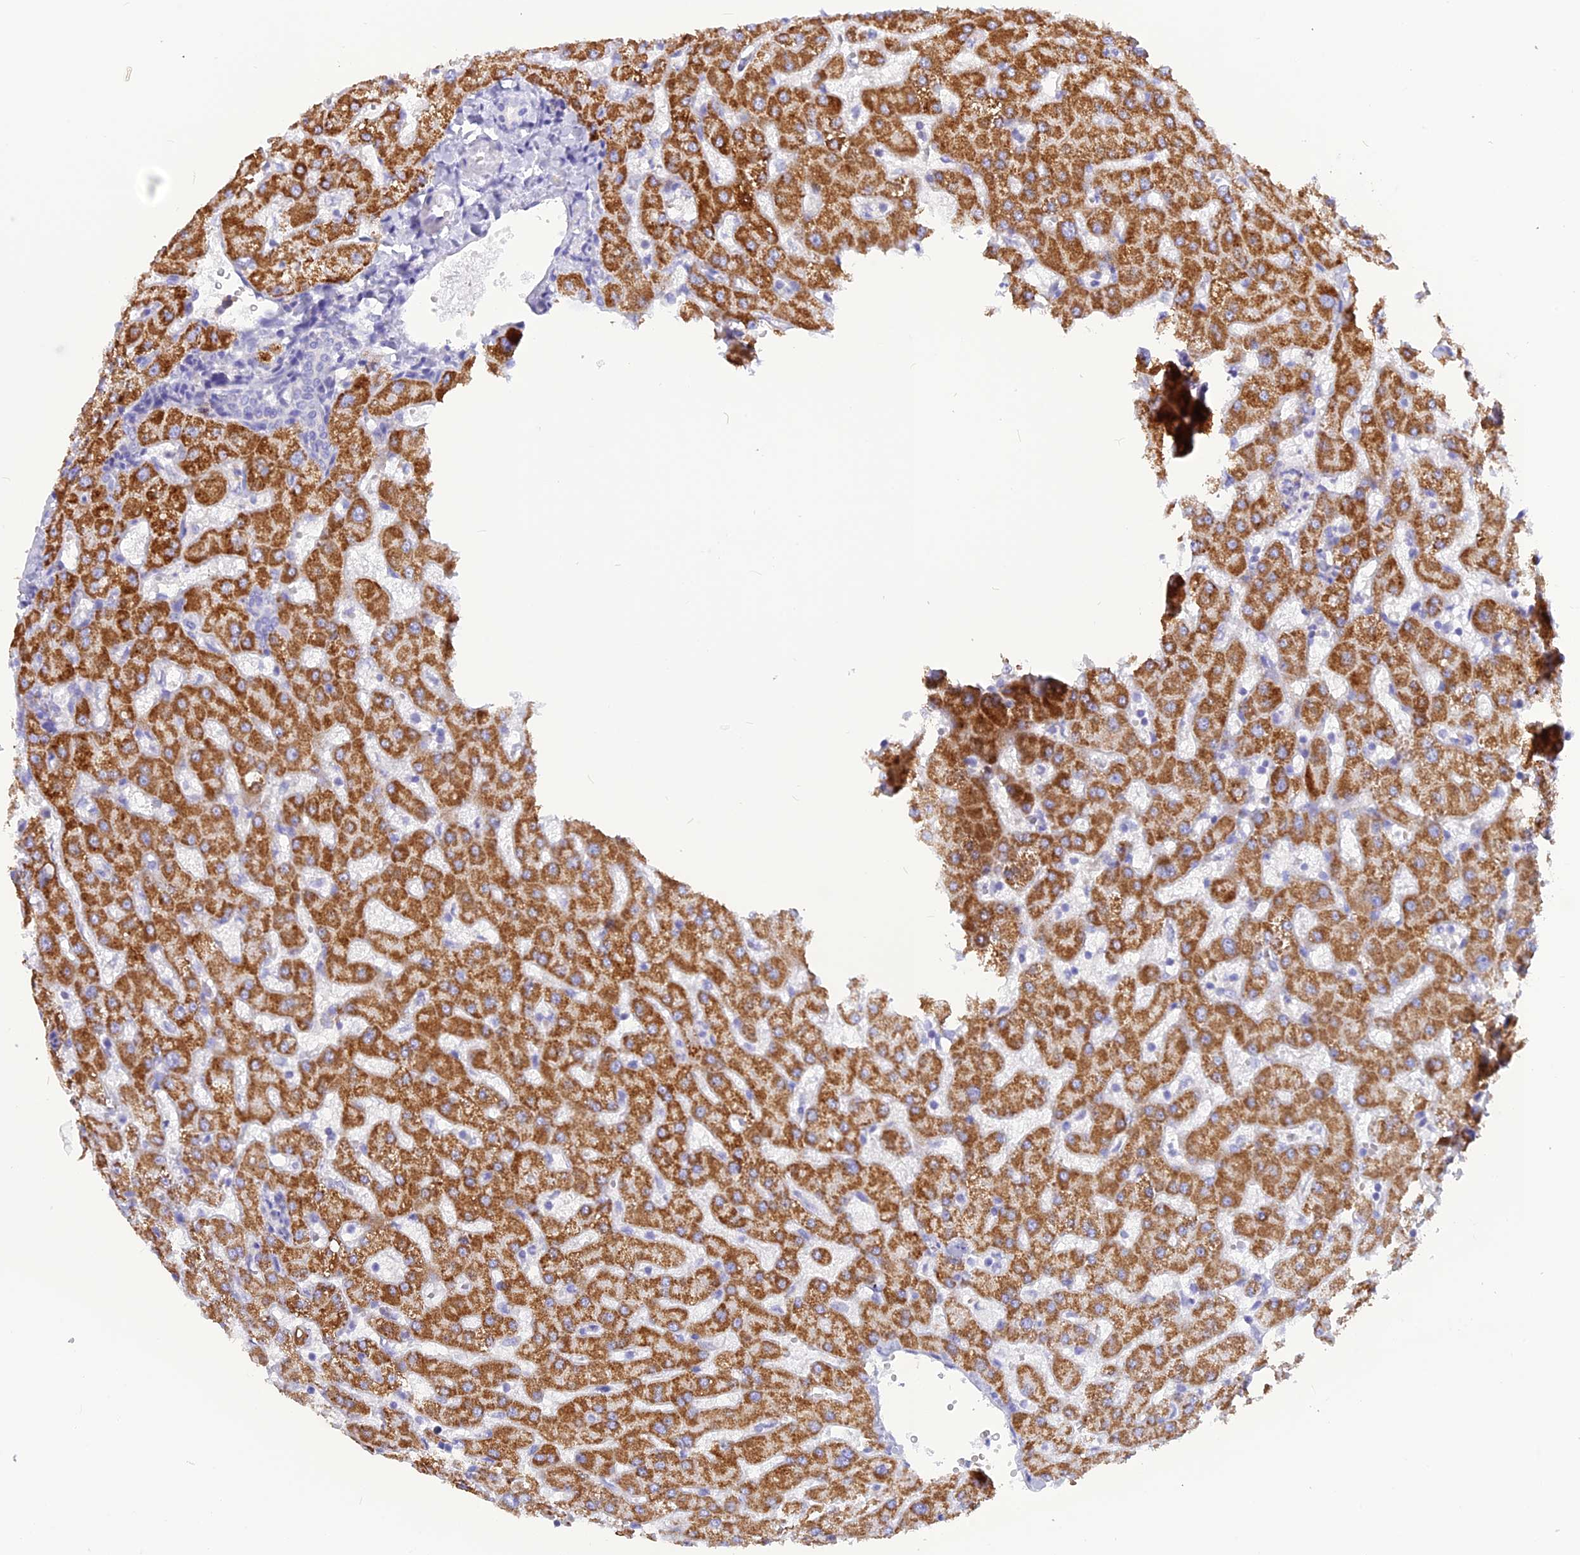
{"staining": {"intensity": "negative", "quantity": "none", "location": "none"}, "tissue": "liver", "cell_type": "Cholangiocytes", "image_type": "normal", "snomed": [{"axis": "morphology", "description": "Normal tissue, NOS"}, {"axis": "topography", "description": "Liver"}], "caption": "Immunohistochemistry of normal human liver displays no staining in cholangiocytes.", "gene": "GLYATL1B", "patient": {"sex": "female", "age": 63}}